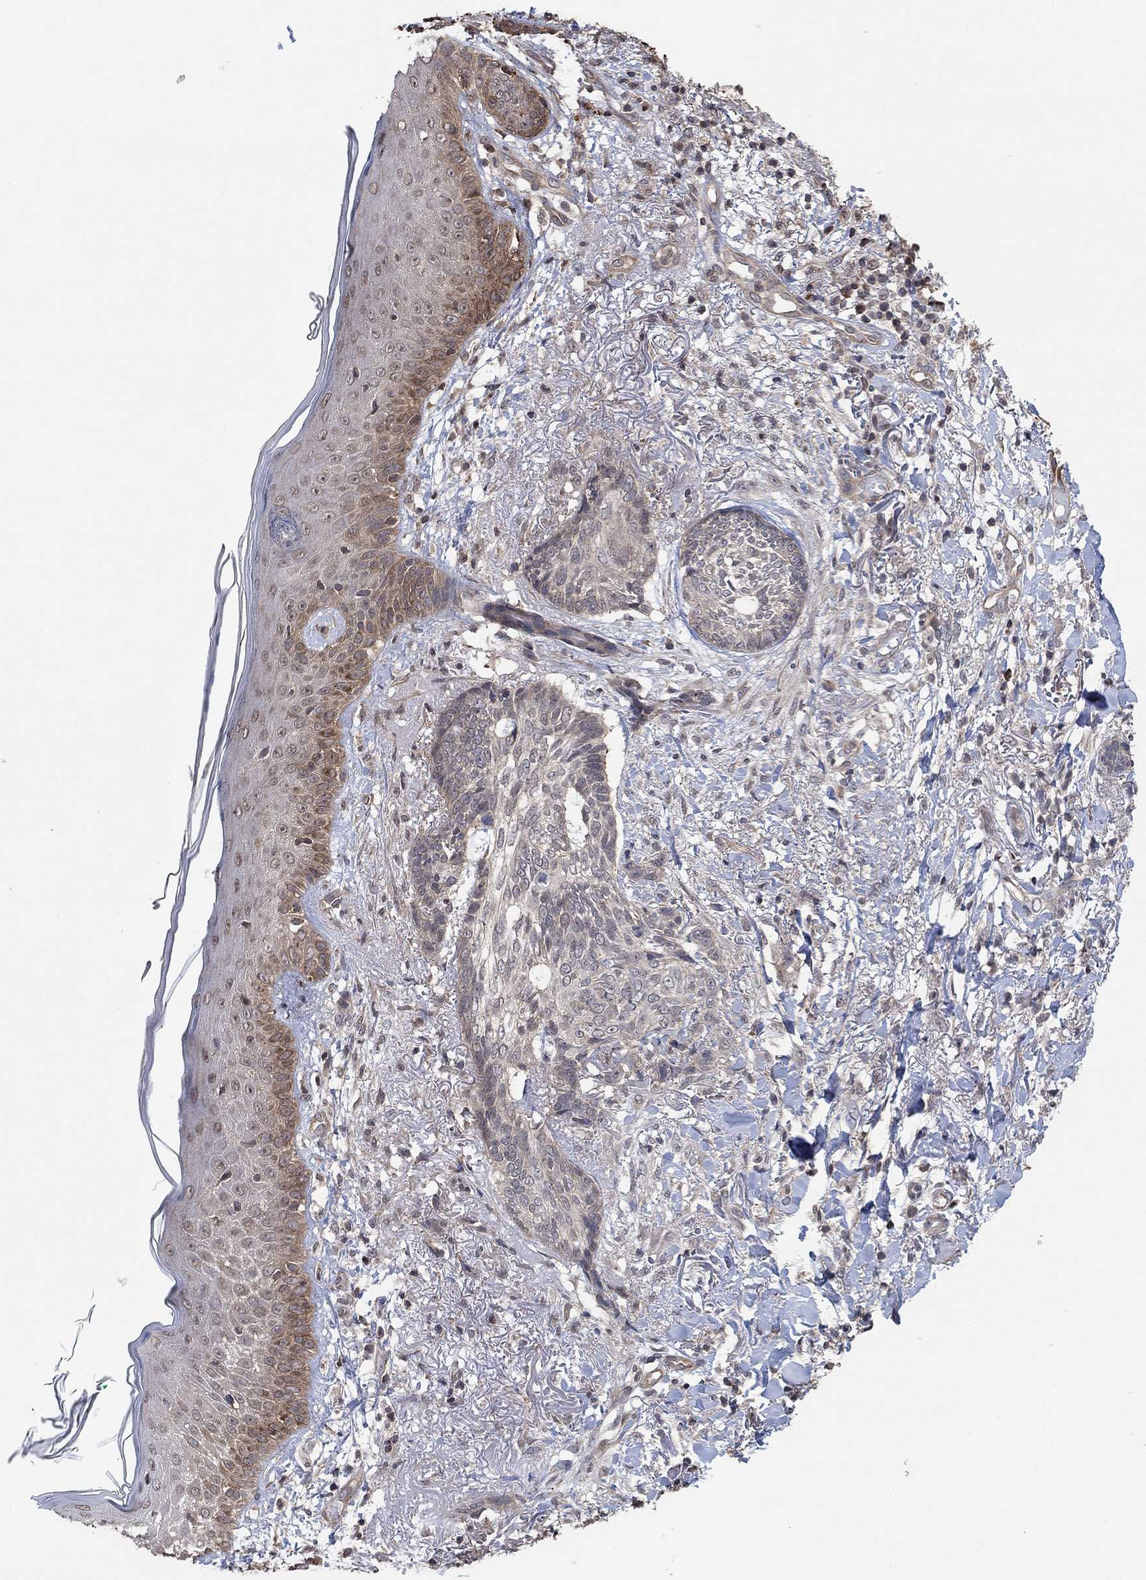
{"staining": {"intensity": "weak", "quantity": "25%-75%", "location": "cytoplasmic/membranous"}, "tissue": "skin cancer", "cell_type": "Tumor cells", "image_type": "cancer", "snomed": [{"axis": "morphology", "description": "Normal tissue, NOS"}, {"axis": "morphology", "description": "Basal cell carcinoma"}, {"axis": "topography", "description": "Skin"}], "caption": "High-power microscopy captured an IHC photomicrograph of basal cell carcinoma (skin), revealing weak cytoplasmic/membranous positivity in about 25%-75% of tumor cells.", "gene": "UNC5B", "patient": {"sex": "male", "age": 84}}